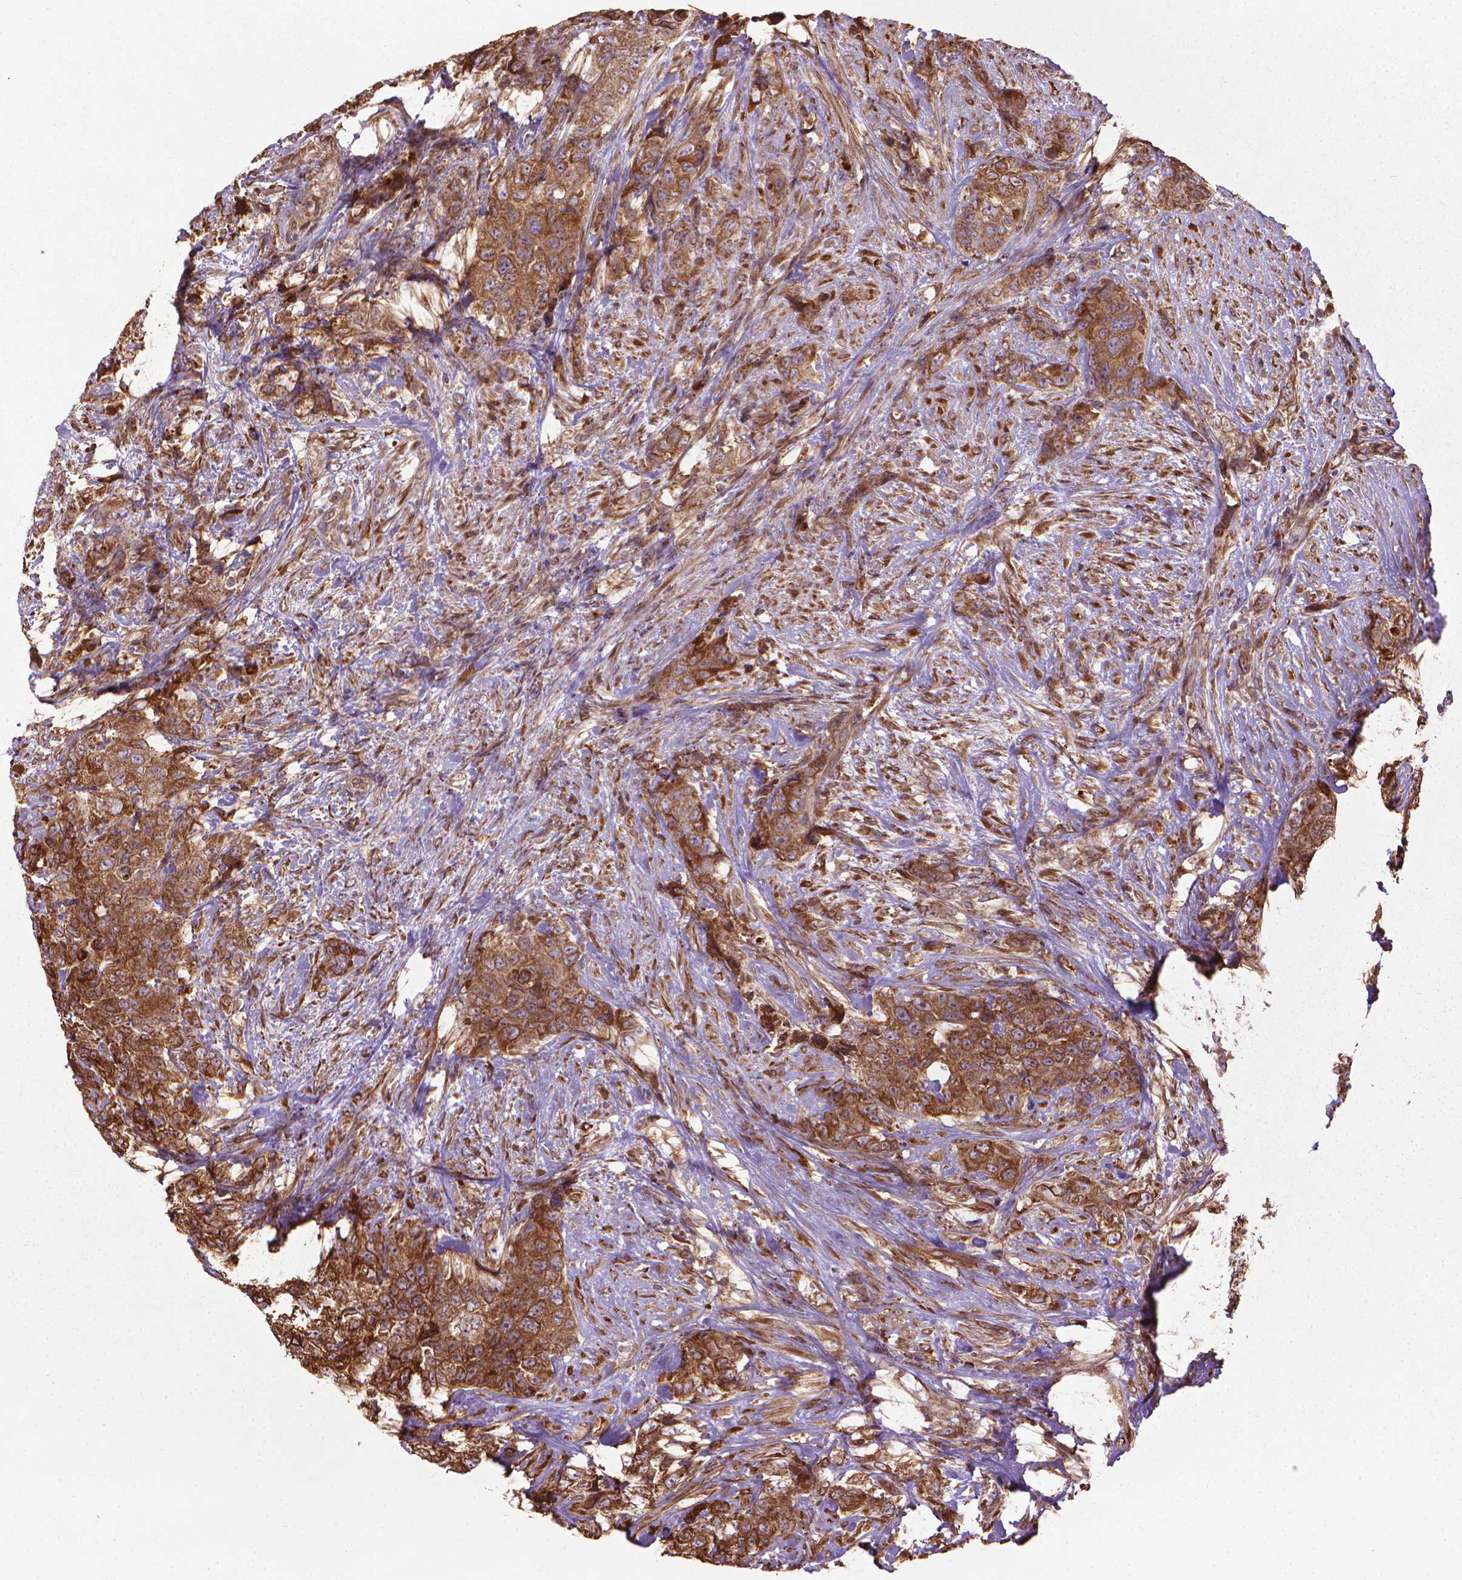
{"staining": {"intensity": "strong", "quantity": ">75%", "location": "cytoplasmic/membranous"}, "tissue": "urothelial cancer", "cell_type": "Tumor cells", "image_type": "cancer", "snomed": [{"axis": "morphology", "description": "Urothelial carcinoma, High grade"}, {"axis": "topography", "description": "Urinary bladder"}], "caption": "Brown immunohistochemical staining in human urothelial carcinoma (high-grade) demonstrates strong cytoplasmic/membranous expression in approximately >75% of tumor cells.", "gene": "GAS1", "patient": {"sex": "female", "age": 78}}